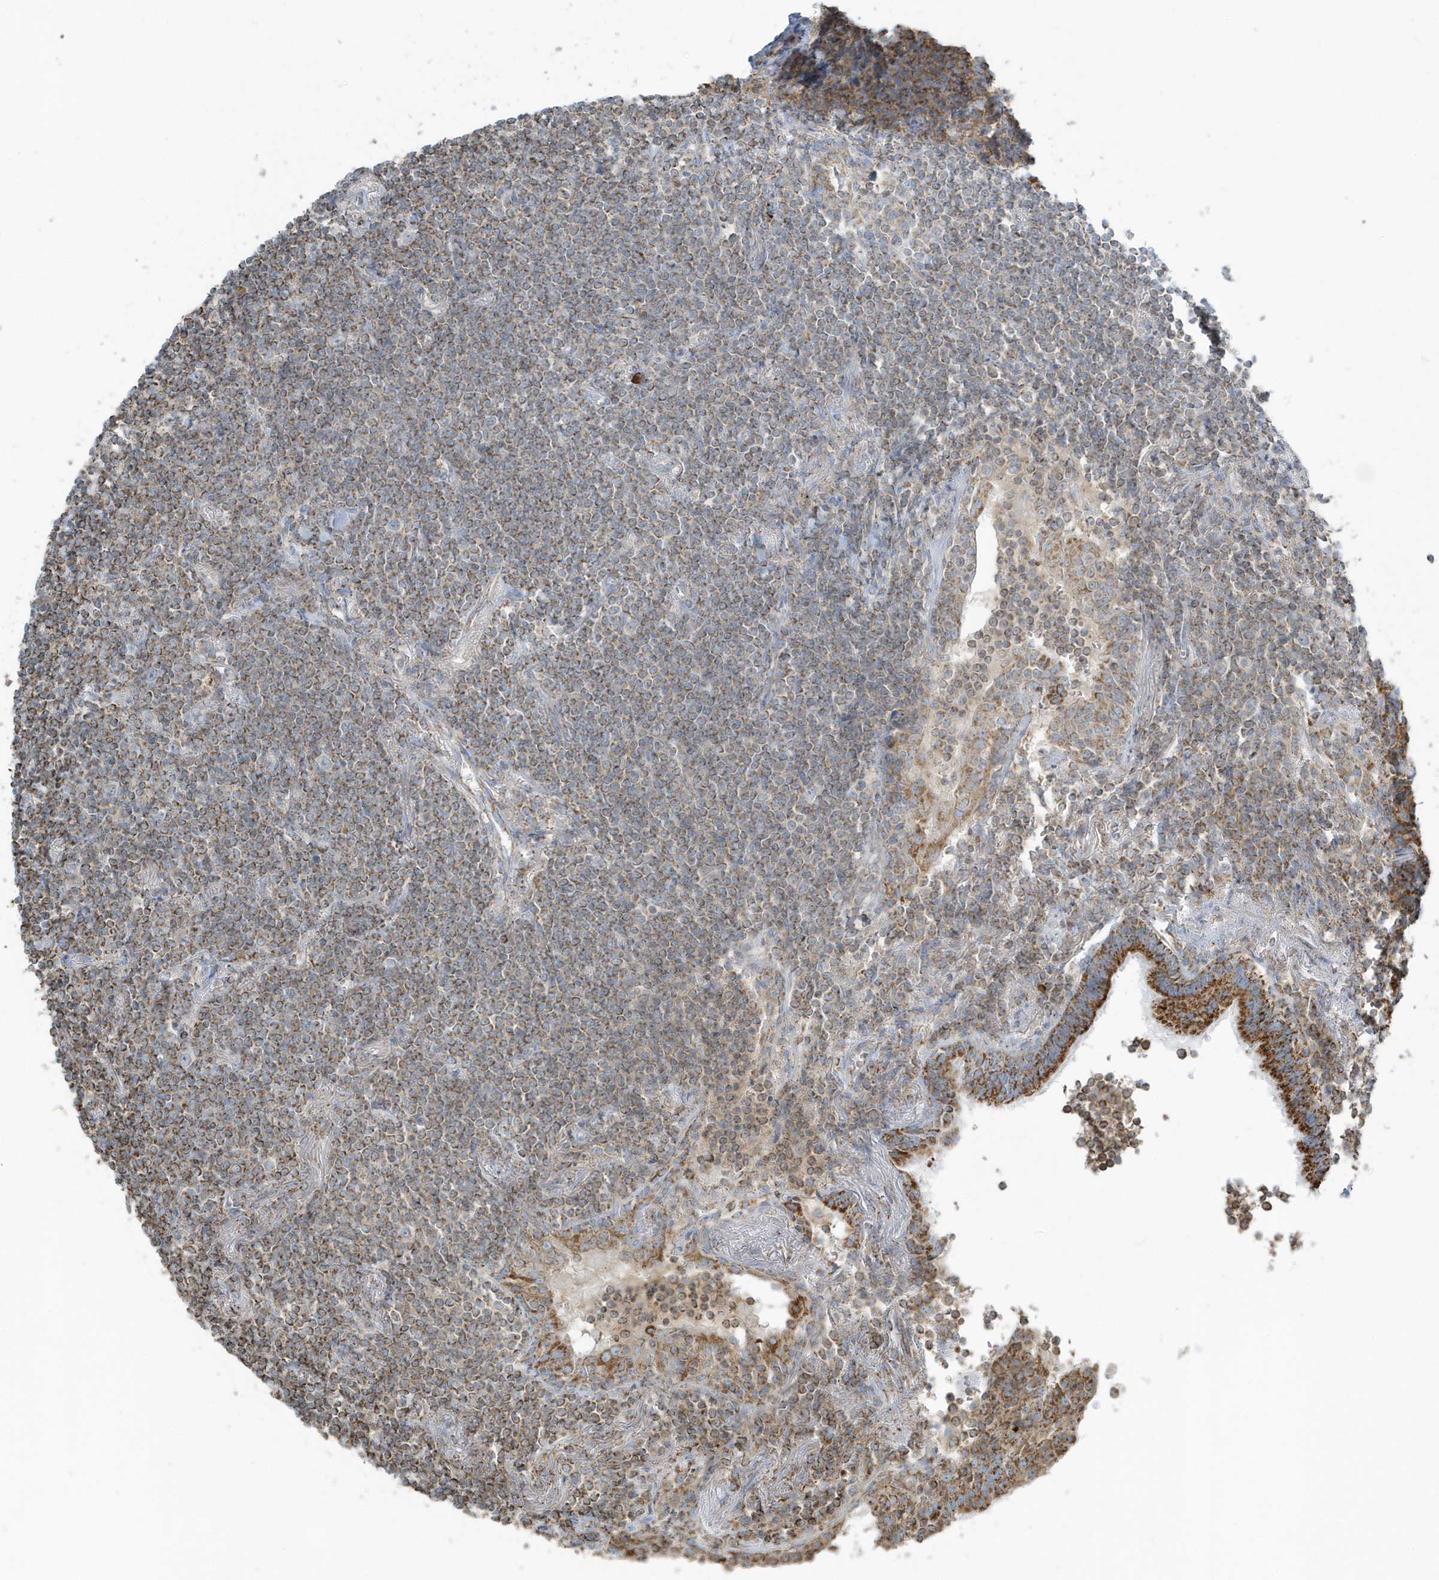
{"staining": {"intensity": "moderate", "quantity": ">75%", "location": "cytoplasmic/membranous"}, "tissue": "lymphoma", "cell_type": "Tumor cells", "image_type": "cancer", "snomed": [{"axis": "morphology", "description": "Malignant lymphoma, non-Hodgkin's type, Low grade"}, {"axis": "topography", "description": "Lung"}], "caption": "Protein staining exhibits moderate cytoplasmic/membranous positivity in about >75% of tumor cells in lymphoma.", "gene": "RAB11FIP3", "patient": {"sex": "female", "age": 71}}